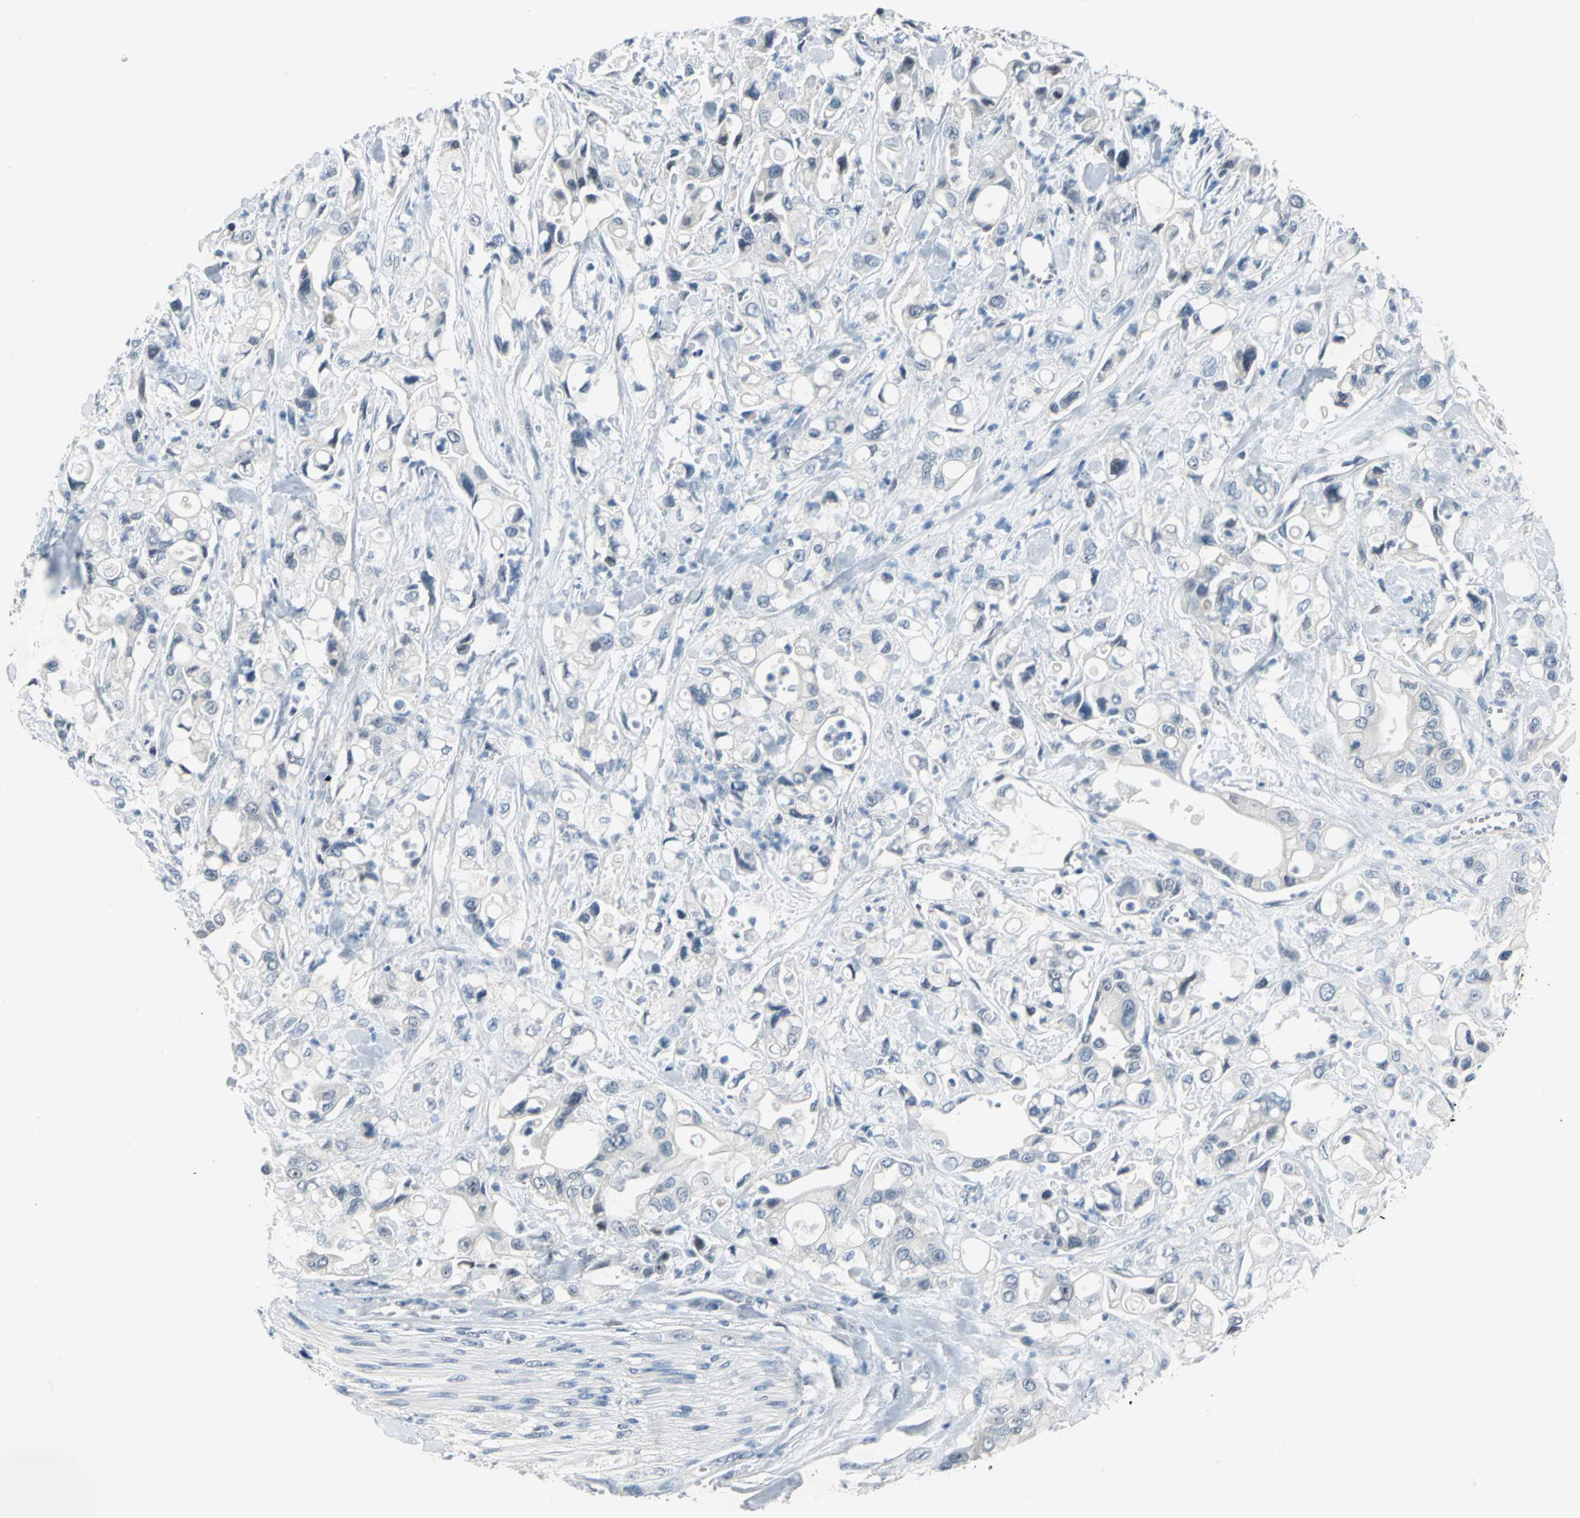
{"staining": {"intensity": "moderate", "quantity": "25%-75%", "location": "nuclear"}, "tissue": "pancreatic cancer", "cell_type": "Tumor cells", "image_type": "cancer", "snomed": [{"axis": "morphology", "description": "Adenocarcinoma, NOS"}, {"axis": "topography", "description": "Pancreas"}], "caption": "Protein expression analysis of adenocarcinoma (pancreatic) shows moderate nuclear expression in about 25%-75% of tumor cells.", "gene": "MYBBP1A", "patient": {"sex": "male", "age": 70}}